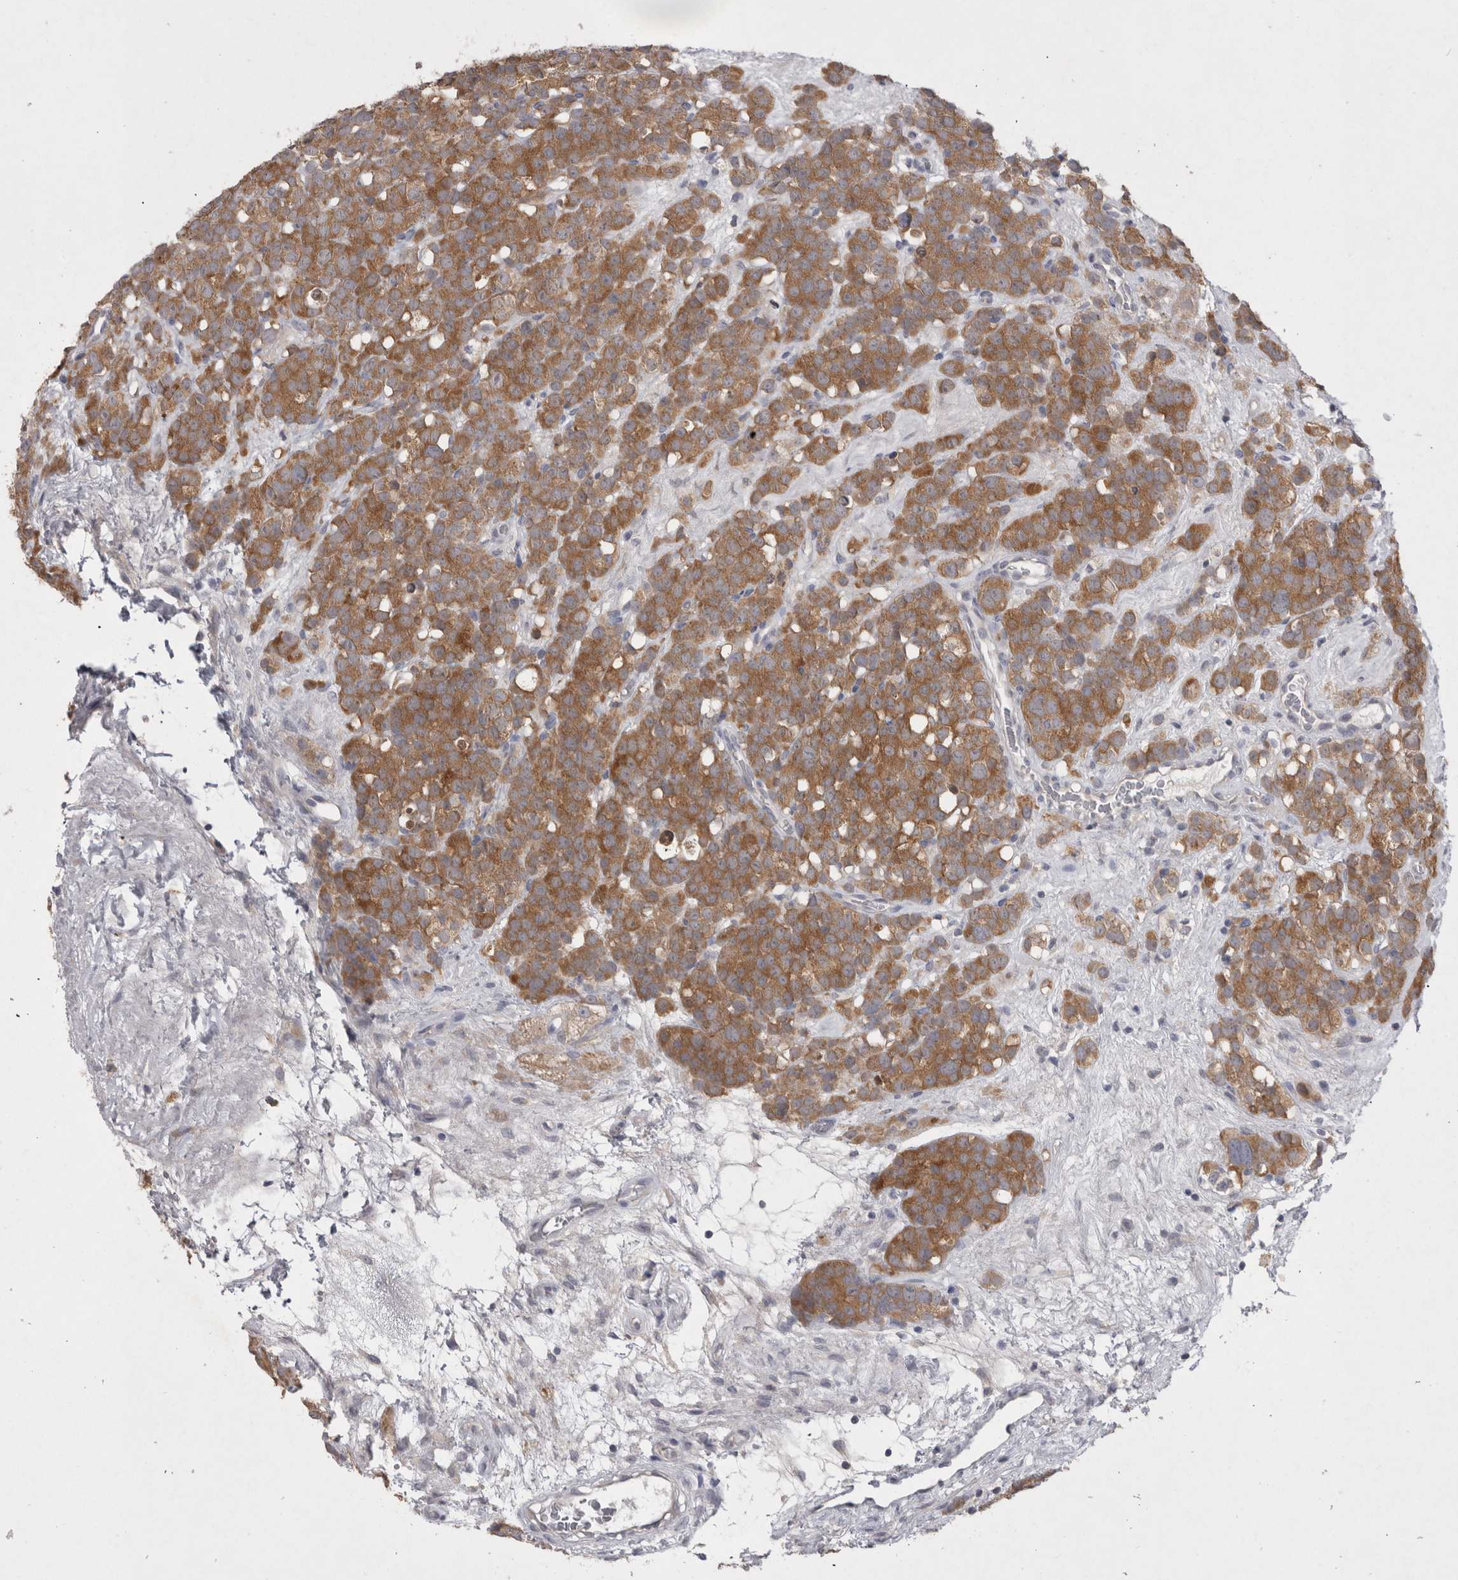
{"staining": {"intensity": "moderate", "quantity": ">75%", "location": "cytoplasmic/membranous"}, "tissue": "testis cancer", "cell_type": "Tumor cells", "image_type": "cancer", "snomed": [{"axis": "morphology", "description": "Seminoma, NOS"}, {"axis": "topography", "description": "Testis"}], "caption": "Human testis seminoma stained with a brown dye displays moderate cytoplasmic/membranous positive staining in about >75% of tumor cells.", "gene": "LRRC40", "patient": {"sex": "male", "age": 71}}